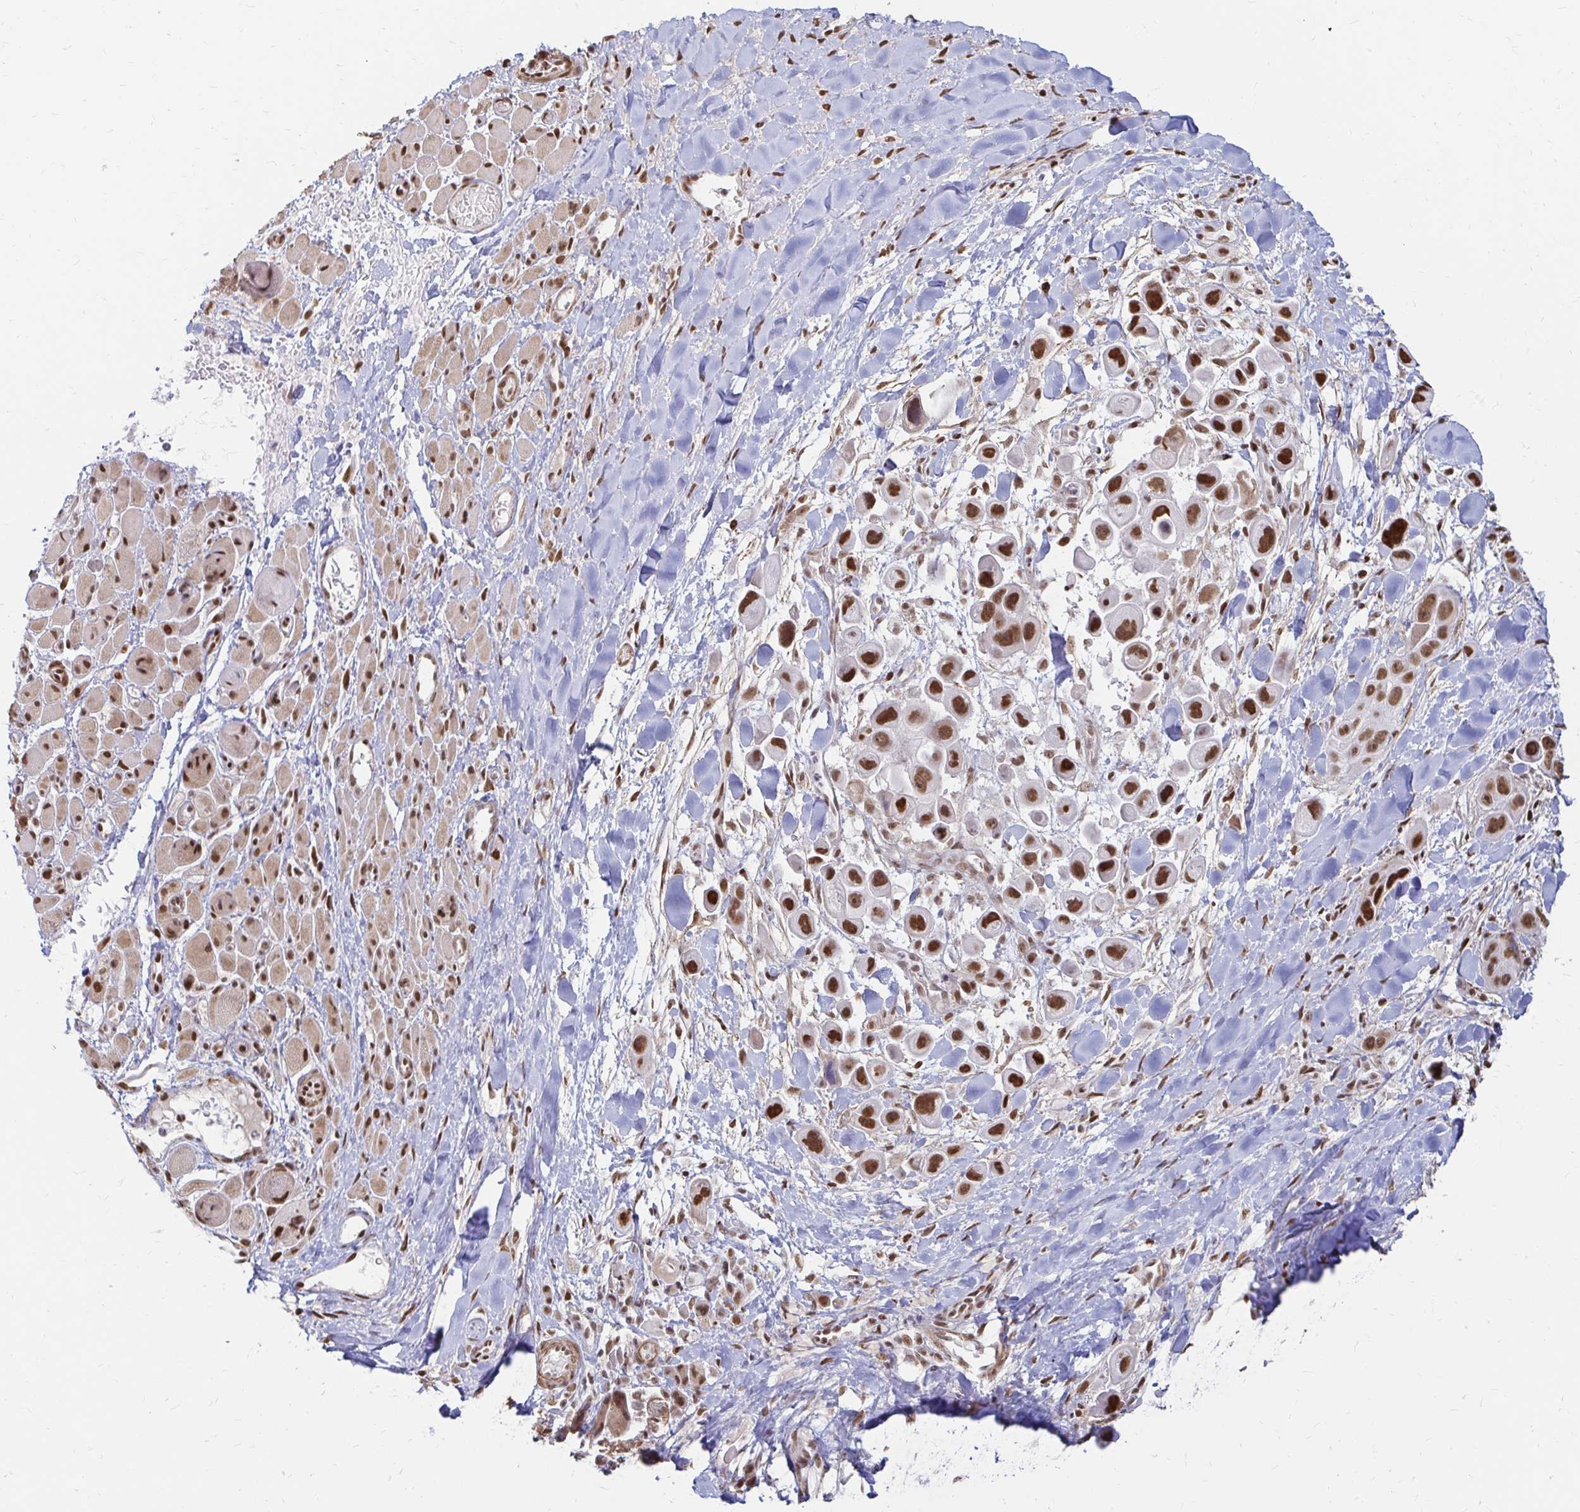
{"staining": {"intensity": "strong", "quantity": ">75%", "location": "nuclear"}, "tissue": "skin cancer", "cell_type": "Tumor cells", "image_type": "cancer", "snomed": [{"axis": "morphology", "description": "Squamous cell carcinoma, NOS"}, {"axis": "topography", "description": "Skin"}], "caption": "High-magnification brightfield microscopy of skin cancer stained with DAB (brown) and counterstained with hematoxylin (blue). tumor cells exhibit strong nuclear staining is present in about>75% of cells.", "gene": "HNRNPU", "patient": {"sex": "male", "age": 67}}